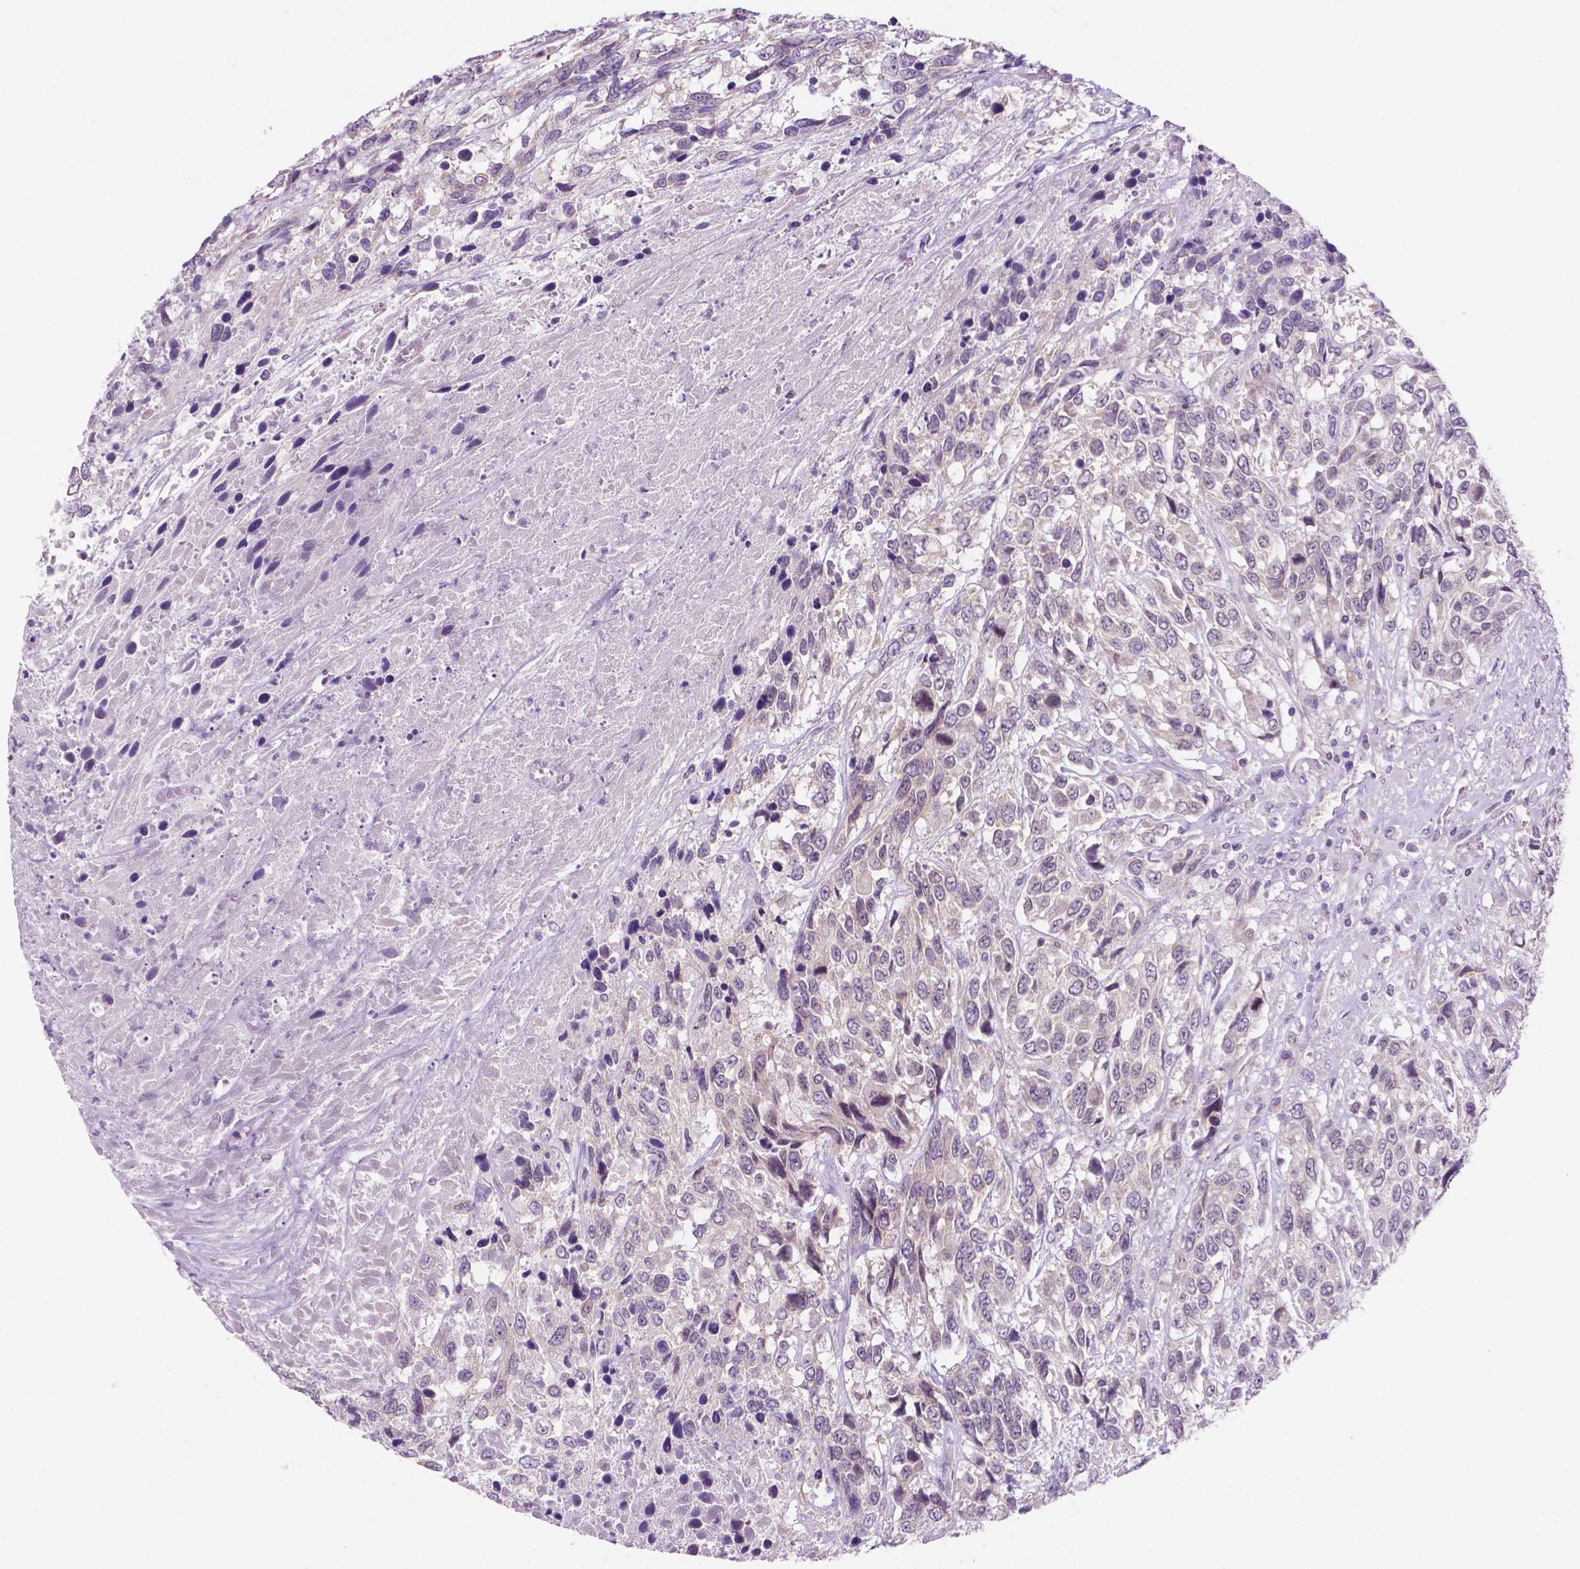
{"staining": {"intensity": "negative", "quantity": "none", "location": "none"}, "tissue": "urothelial cancer", "cell_type": "Tumor cells", "image_type": "cancer", "snomed": [{"axis": "morphology", "description": "Urothelial carcinoma, High grade"}, {"axis": "topography", "description": "Urinary bladder"}], "caption": "A histopathology image of human high-grade urothelial carcinoma is negative for staining in tumor cells.", "gene": "FAM50B", "patient": {"sex": "female", "age": 70}}